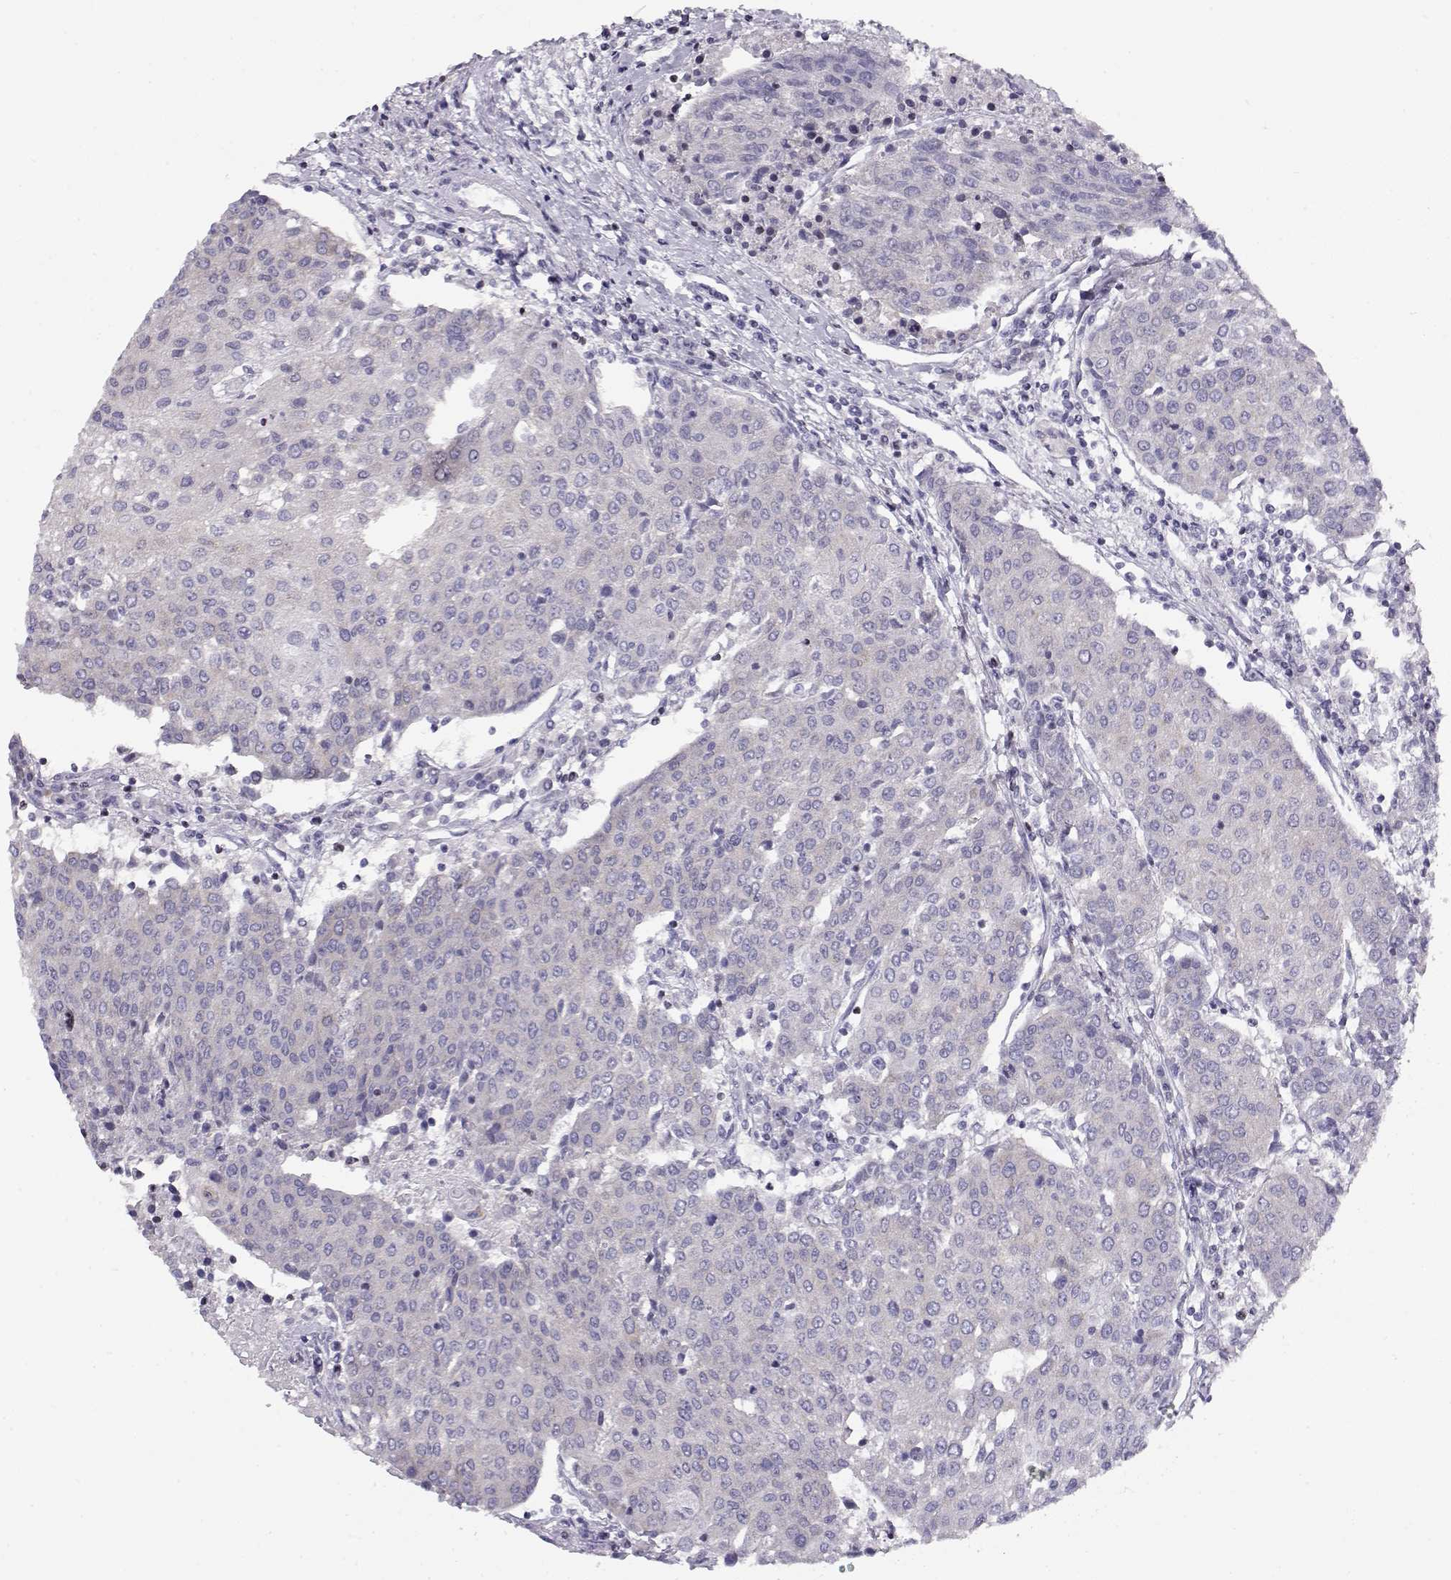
{"staining": {"intensity": "negative", "quantity": "none", "location": "none"}, "tissue": "urothelial cancer", "cell_type": "Tumor cells", "image_type": "cancer", "snomed": [{"axis": "morphology", "description": "Urothelial carcinoma, High grade"}, {"axis": "topography", "description": "Urinary bladder"}], "caption": "This is a histopathology image of IHC staining of urothelial cancer, which shows no staining in tumor cells.", "gene": "CRX", "patient": {"sex": "female", "age": 85}}